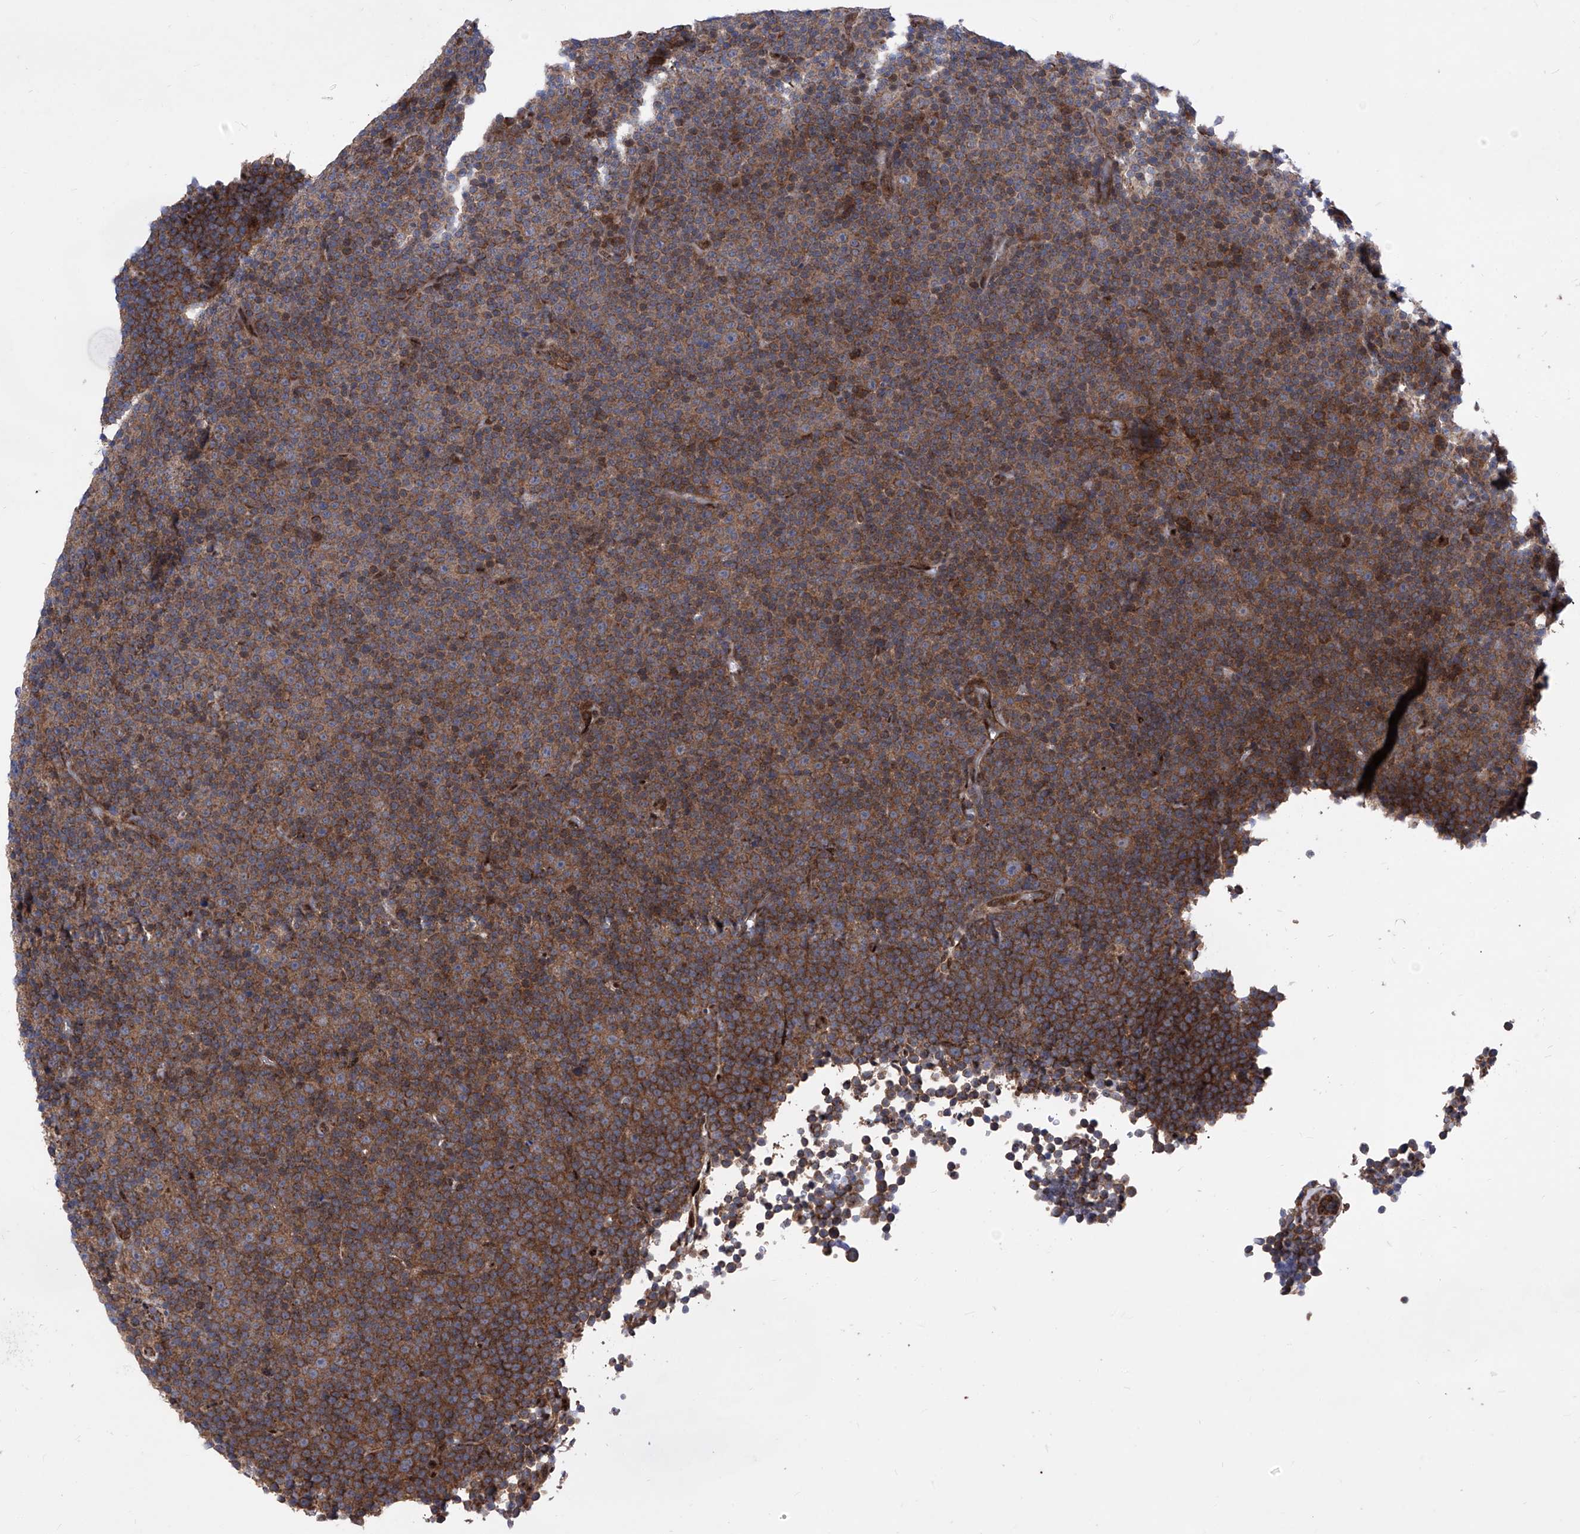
{"staining": {"intensity": "moderate", "quantity": "25%-75%", "location": "cytoplasmic/membranous"}, "tissue": "lymphoma", "cell_type": "Tumor cells", "image_type": "cancer", "snomed": [{"axis": "morphology", "description": "Malignant lymphoma, non-Hodgkin's type, Low grade"}, {"axis": "topography", "description": "Lymph node"}], "caption": "Malignant lymphoma, non-Hodgkin's type (low-grade) was stained to show a protein in brown. There is medium levels of moderate cytoplasmic/membranous expression in approximately 25%-75% of tumor cells. (DAB IHC, brown staining for protein, blue staining for nuclei).", "gene": "KTI12", "patient": {"sex": "female", "age": 67}}